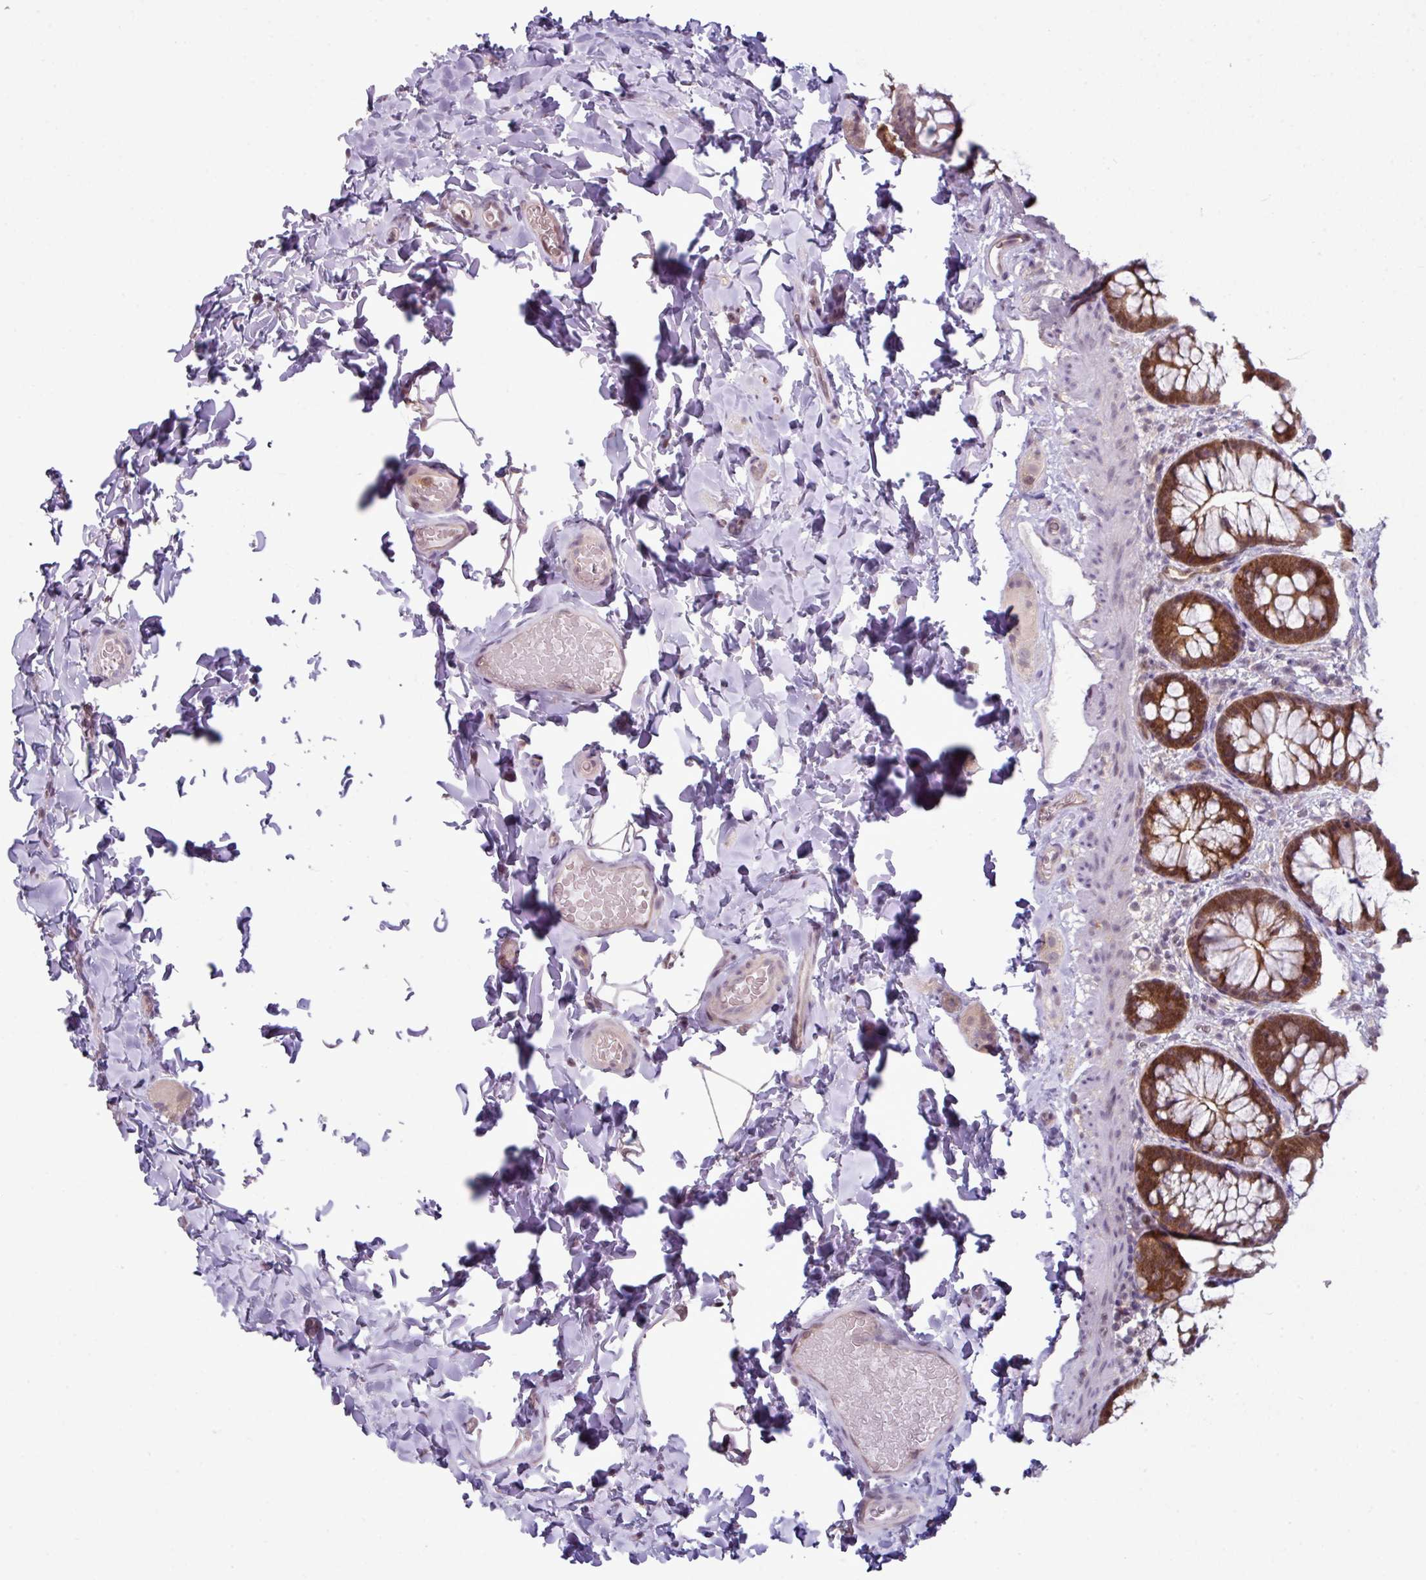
{"staining": {"intensity": "weak", "quantity": ">75%", "location": "cytoplasmic/membranous"}, "tissue": "colon", "cell_type": "Endothelial cells", "image_type": "normal", "snomed": [{"axis": "morphology", "description": "Normal tissue, NOS"}, {"axis": "topography", "description": "Colon"}], "caption": "Immunohistochemical staining of unremarkable human colon shows low levels of weak cytoplasmic/membranous positivity in approximately >75% of endothelial cells.", "gene": "TTLL12", "patient": {"sex": "male", "age": 46}}